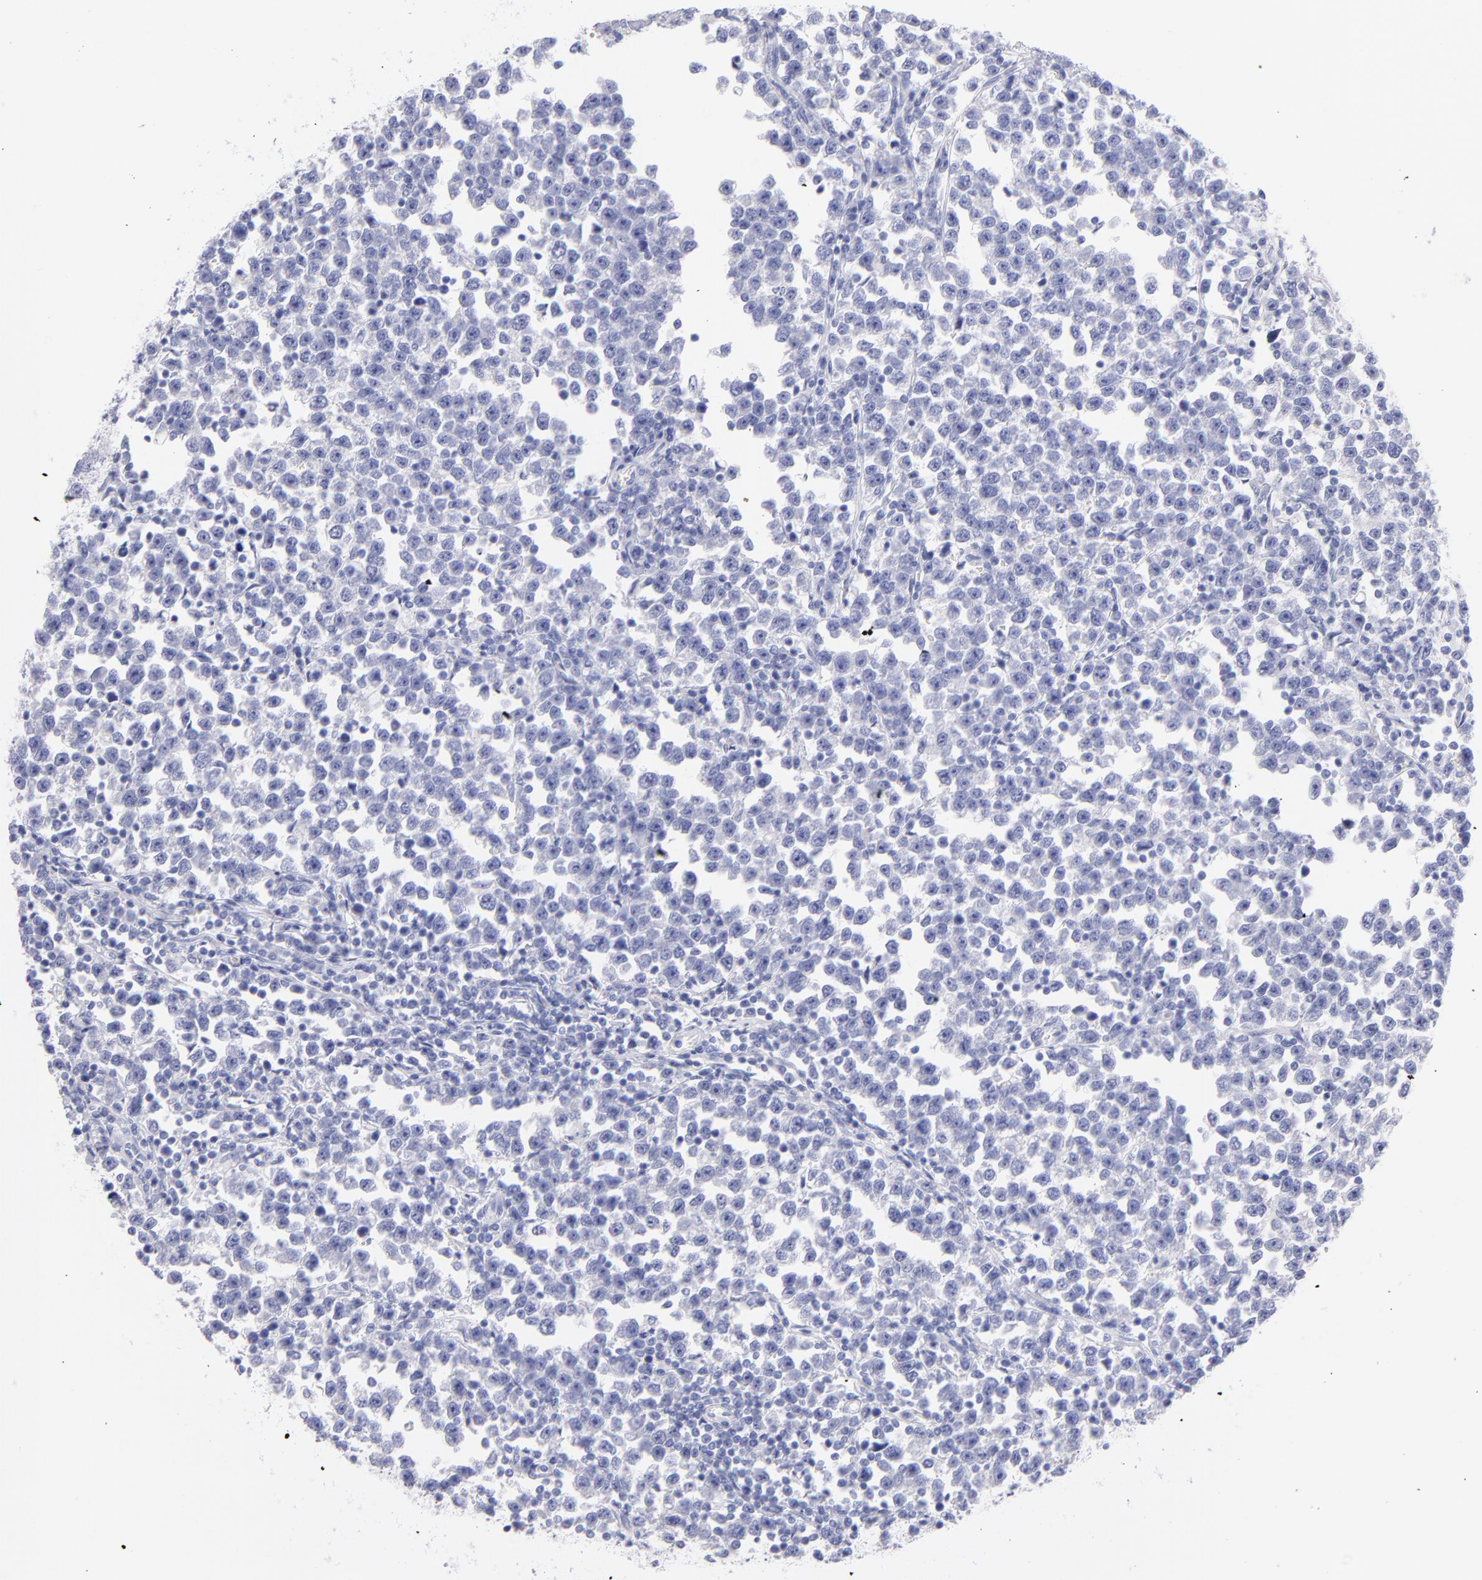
{"staining": {"intensity": "negative", "quantity": "none", "location": "none"}, "tissue": "testis cancer", "cell_type": "Tumor cells", "image_type": "cancer", "snomed": [{"axis": "morphology", "description": "Seminoma, NOS"}, {"axis": "topography", "description": "Testis"}], "caption": "A high-resolution photomicrograph shows IHC staining of testis cancer (seminoma), which displays no significant positivity in tumor cells.", "gene": "SCGN", "patient": {"sex": "male", "age": 43}}